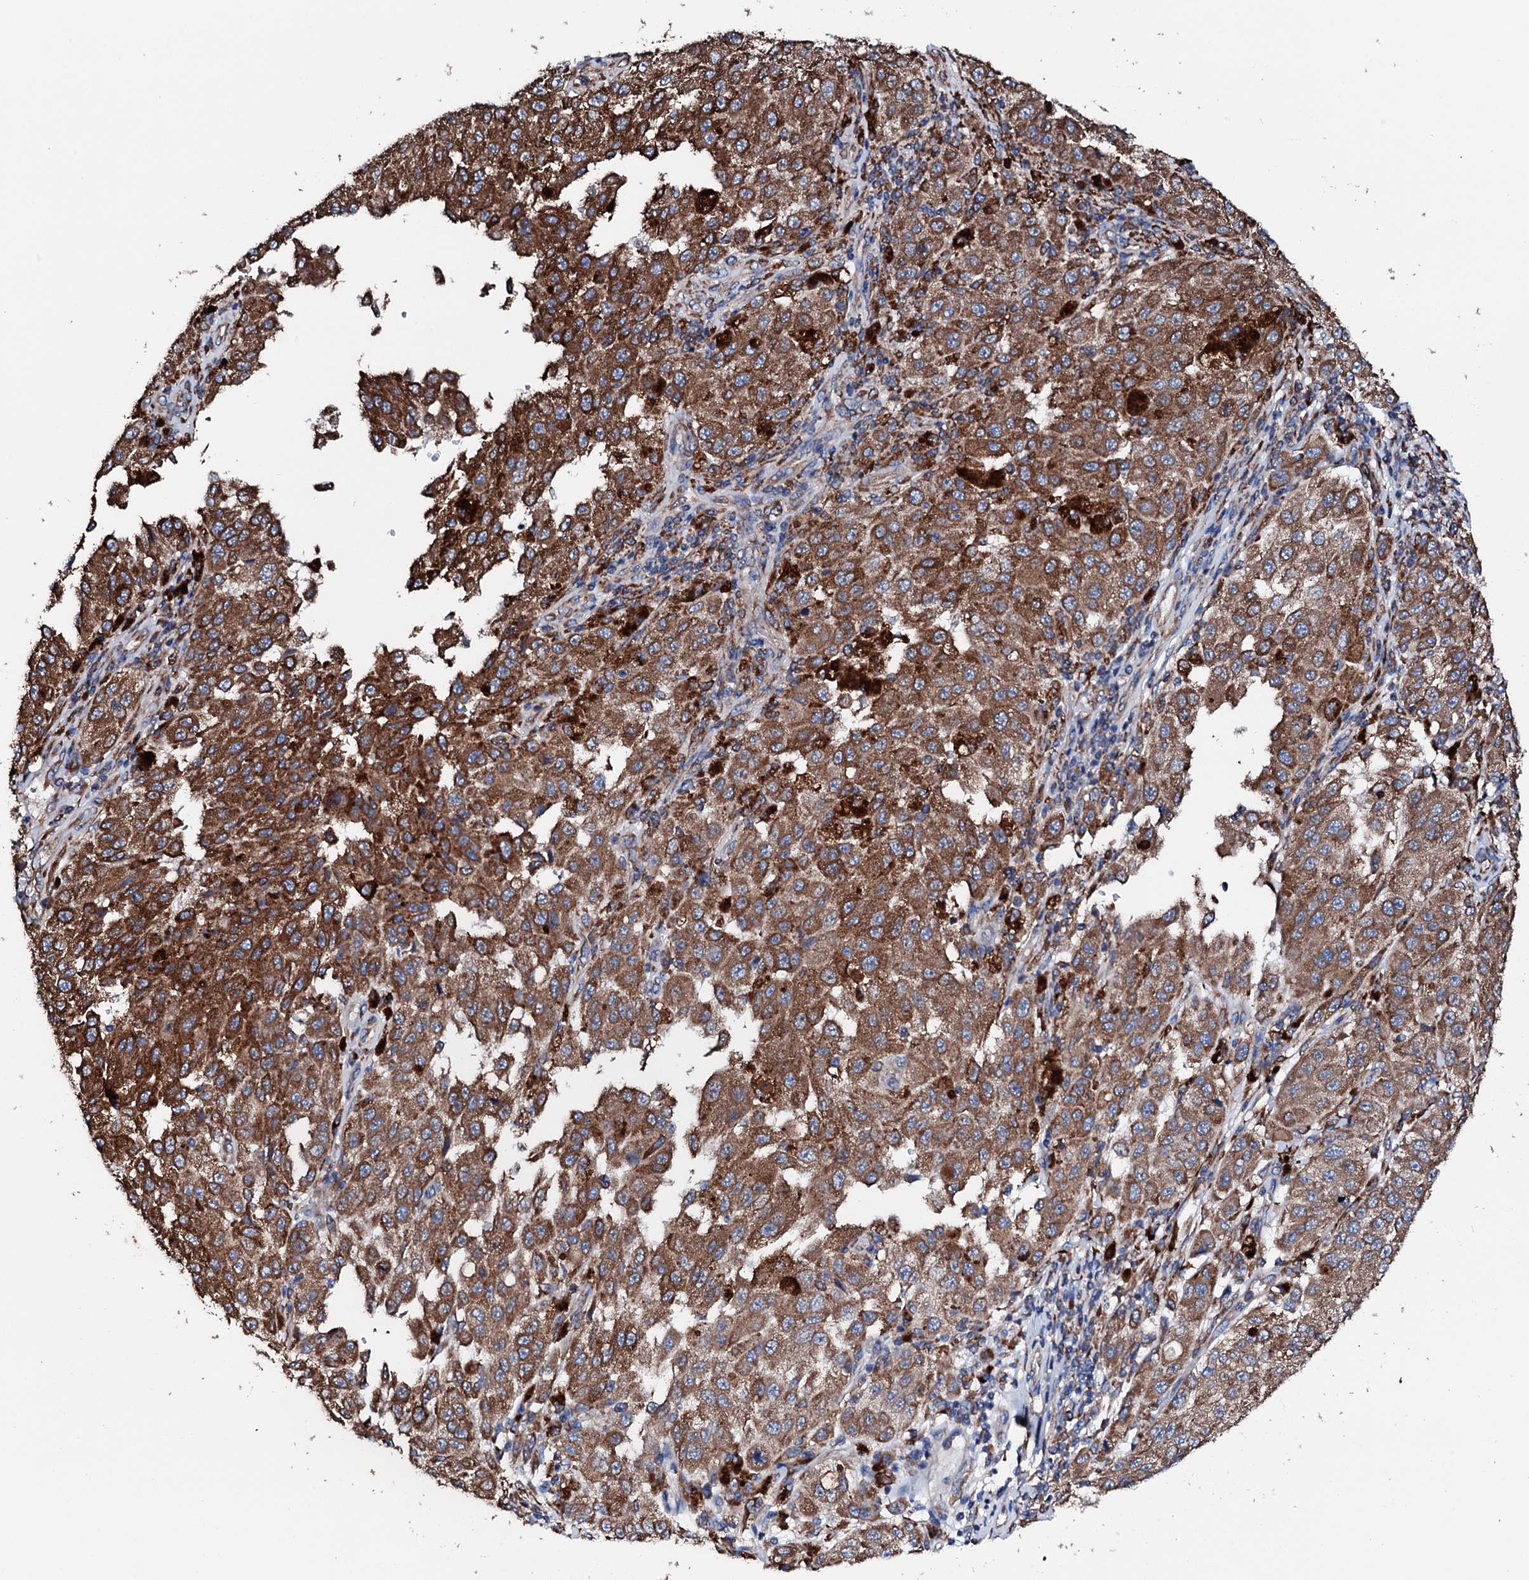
{"staining": {"intensity": "moderate", "quantity": ">75%", "location": "cytoplasmic/membranous"}, "tissue": "melanoma", "cell_type": "Tumor cells", "image_type": "cancer", "snomed": [{"axis": "morphology", "description": "Malignant melanoma, NOS"}, {"axis": "topography", "description": "Skin"}], "caption": "Malignant melanoma tissue exhibits moderate cytoplasmic/membranous staining in about >75% of tumor cells", "gene": "AMDHD1", "patient": {"sex": "female", "age": 64}}